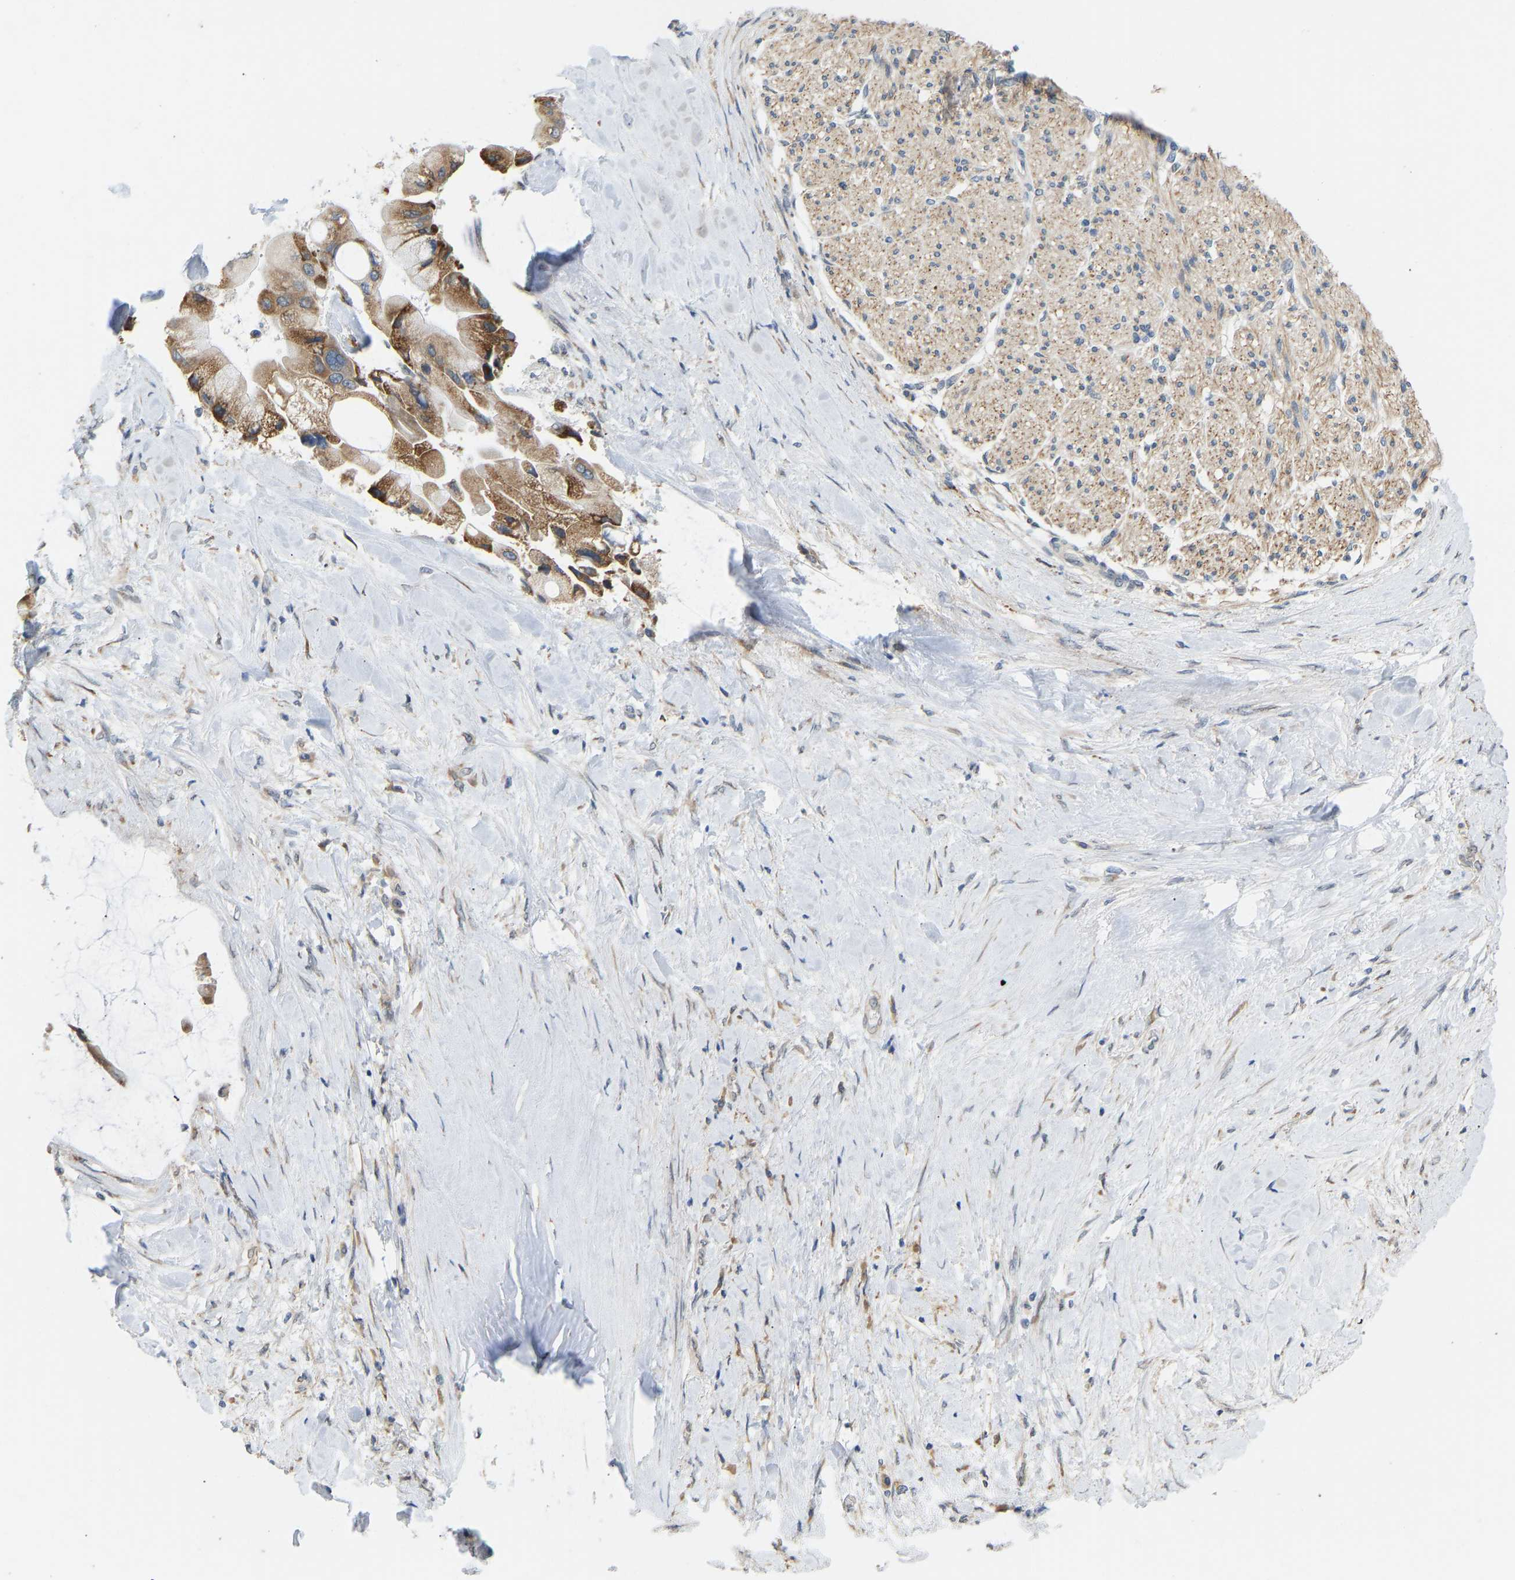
{"staining": {"intensity": "moderate", "quantity": ">75%", "location": "cytoplasmic/membranous"}, "tissue": "liver cancer", "cell_type": "Tumor cells", "image_type": "cancer", "snomed": [{"axis": "morphology", "description": "Cholangiocarcinoma"}, {"axis": "topography", "description": "Liver"}], "caption": "Immunohistochemistry (IHC) of human liver cholangiocarcinoma exhibits medium levels of moderate cytoplasmic/membranous positivity in about >75% of tumor cells.", "gene": "BEND3", "patient": {"sex": "male", "age": 50}}